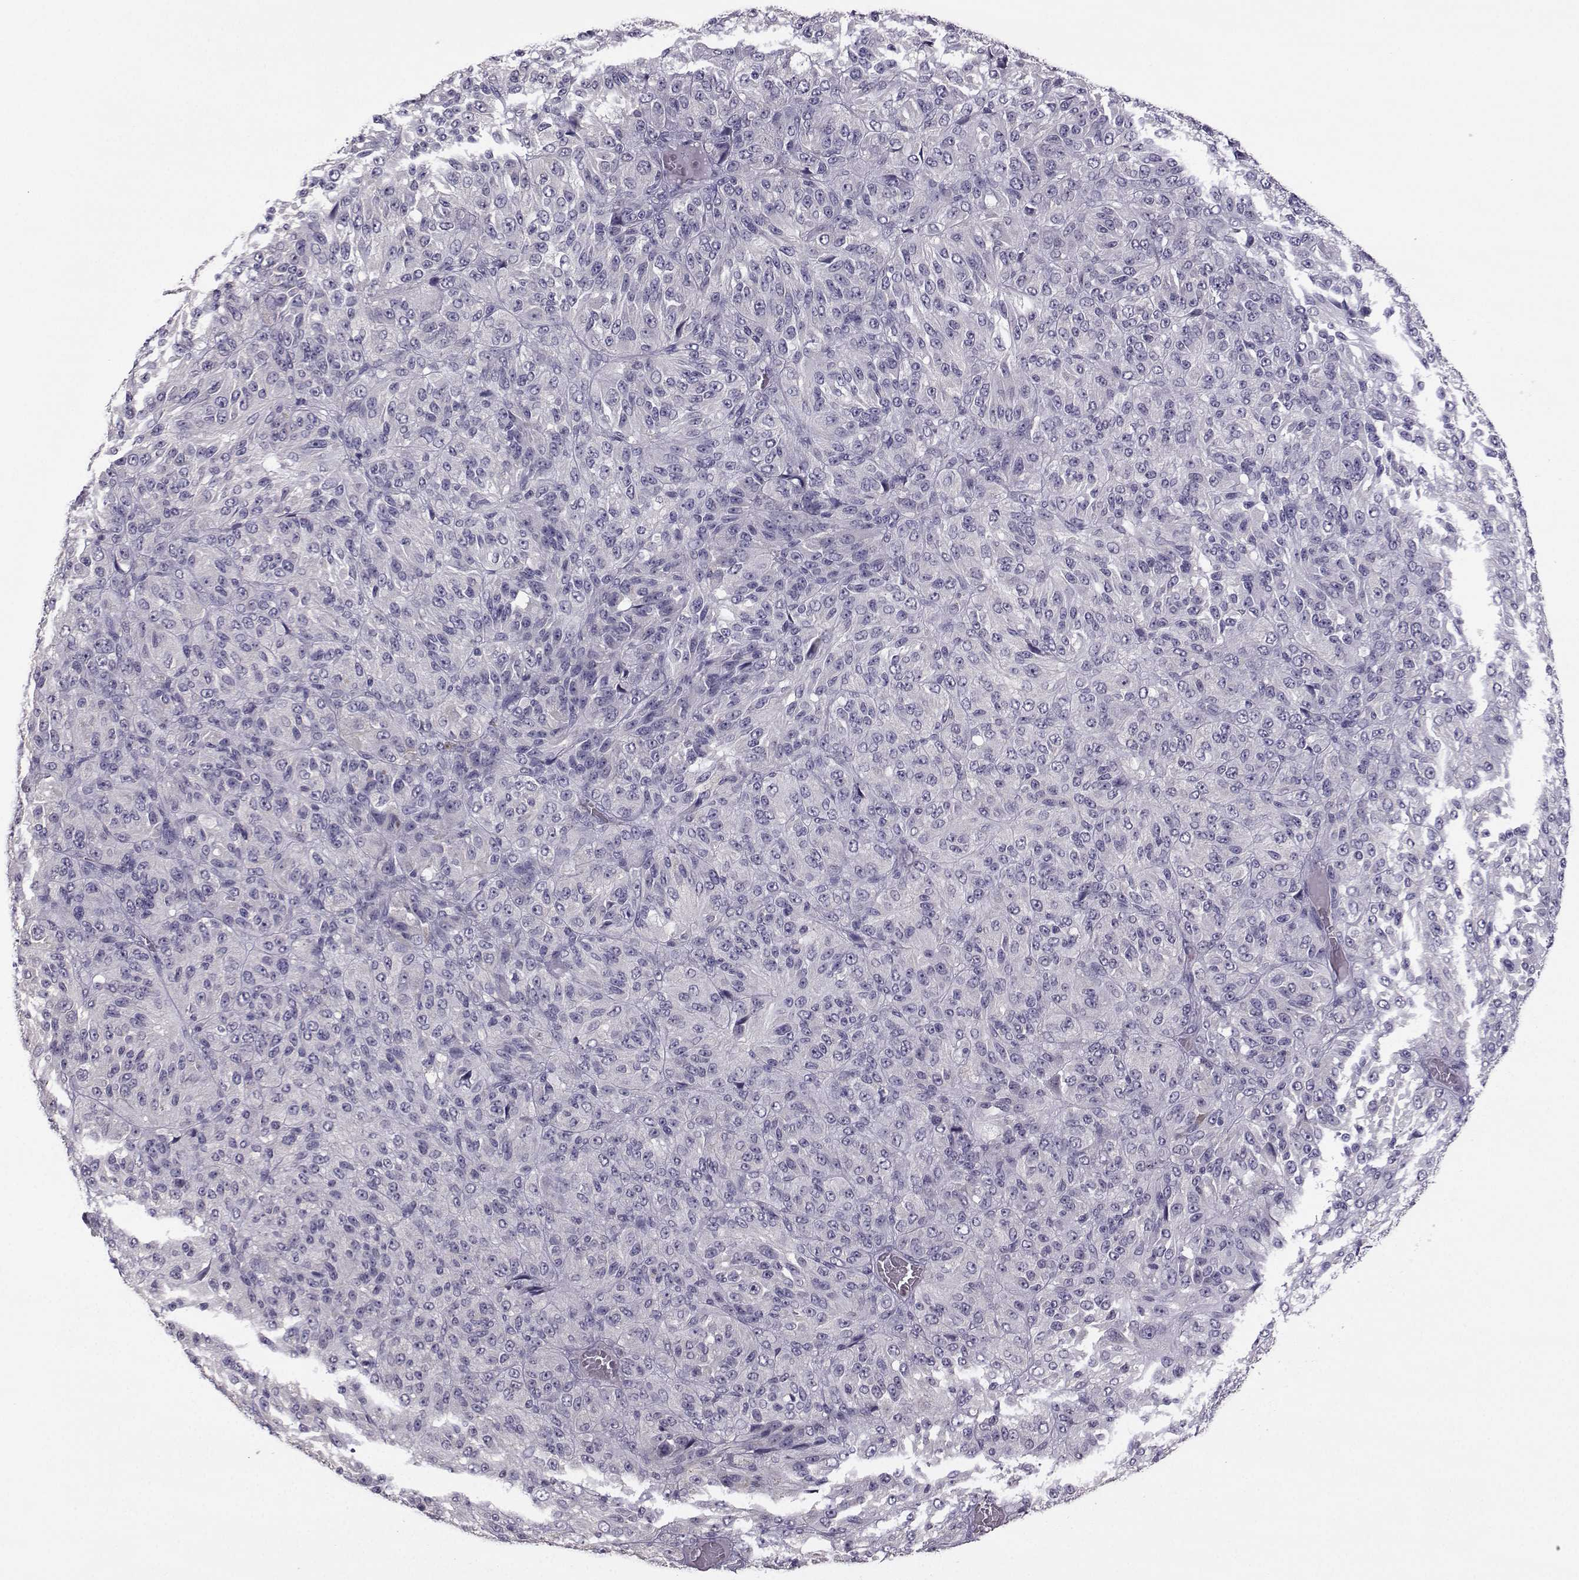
{"staining": {"intensity": "negative", "quantity": "none", "location": "none"}, "tissue": "melanoma", "cell_type": "Tumor cells", "image_type": "cancer", "snomed": [{"axis": "morphology", "description": "Malignant melanoma, Metastatic site"}, {"axis": "topography", "description": "Brain"}], "caption": "Melanoma stained for a protein using immunohistochemistry (IHC) demonstrates no positivity tumor cells.", "gene": "FCAMR", "patient": {"sex": "female", "age": 56}}